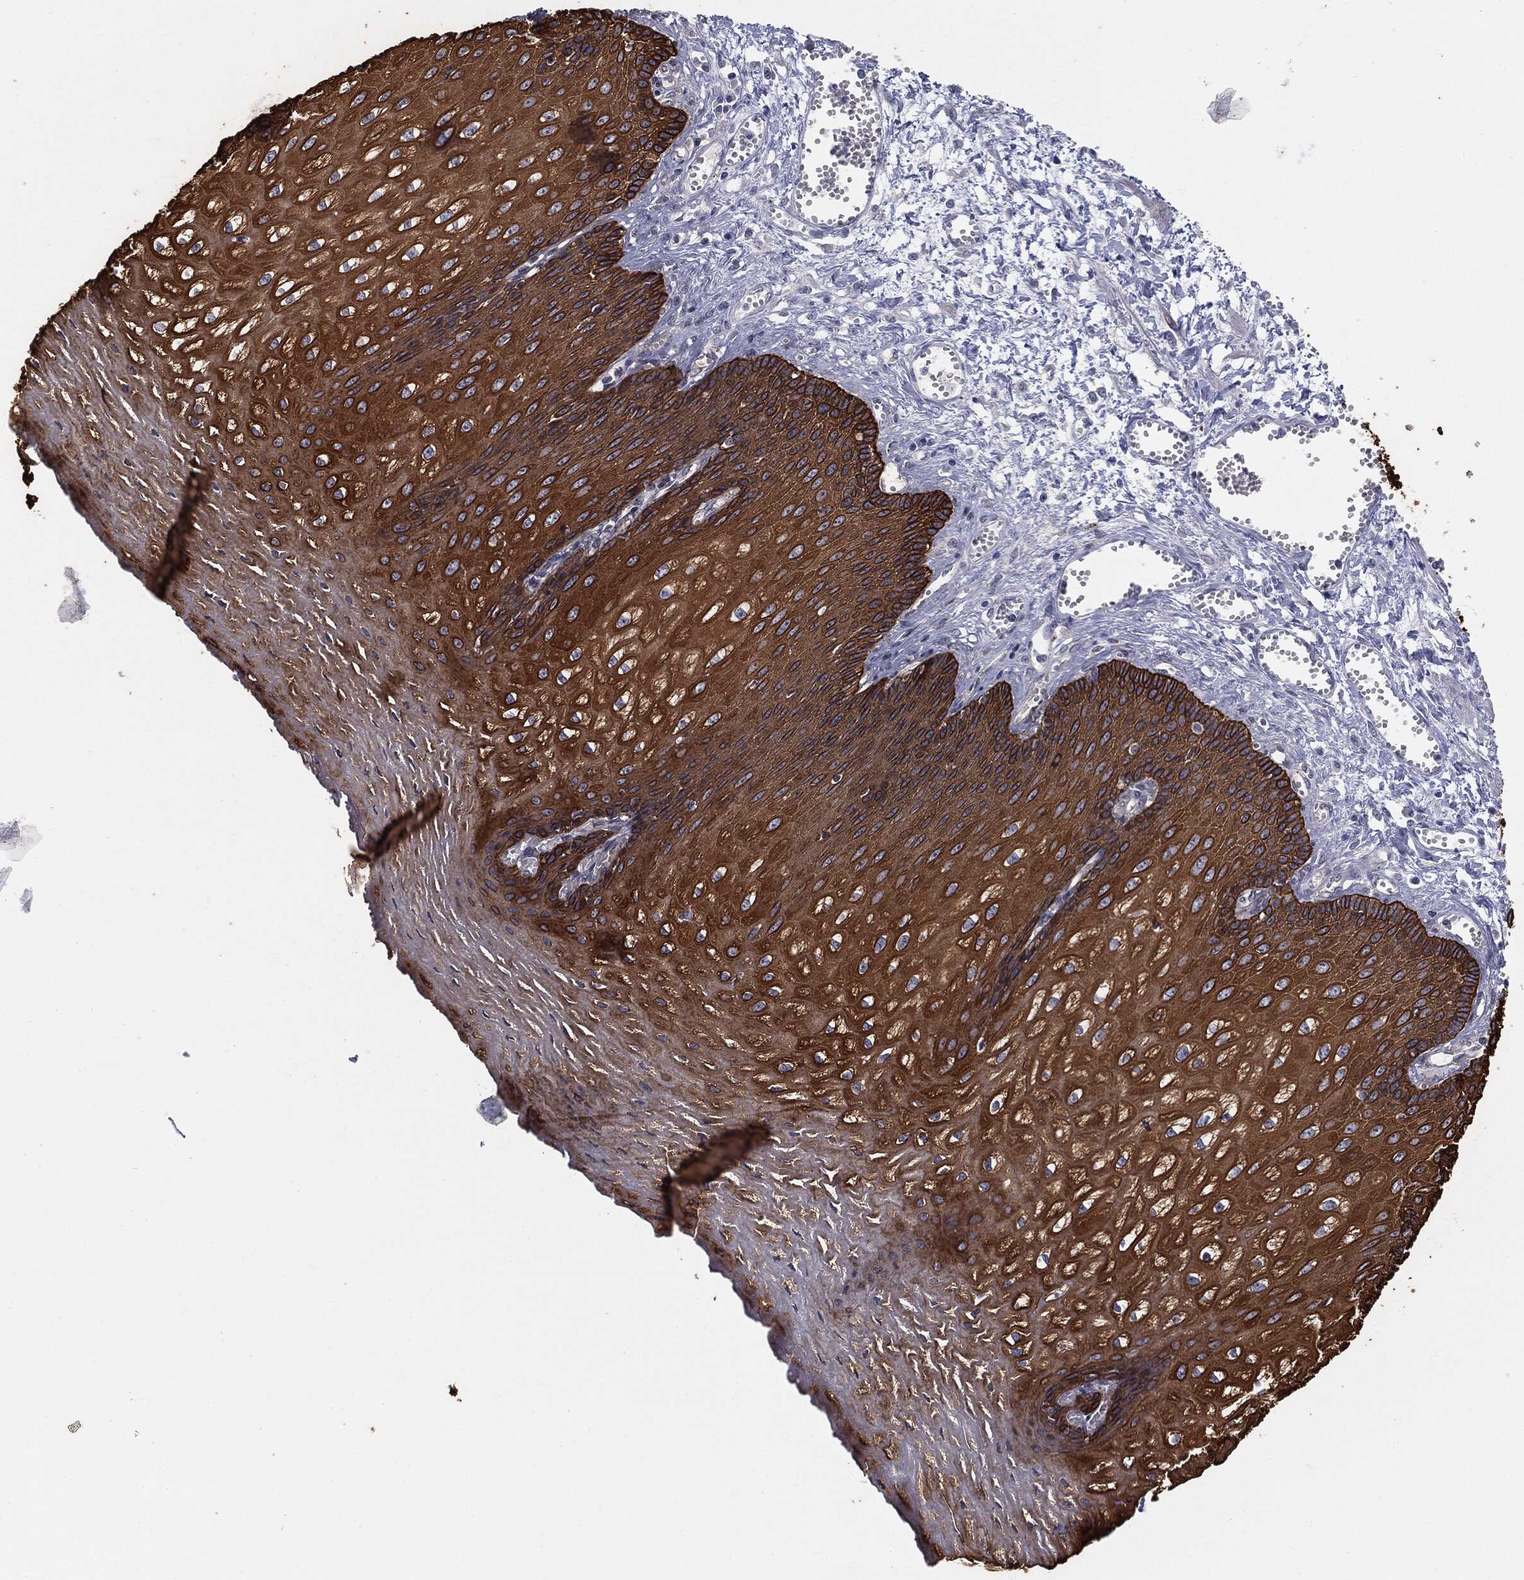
{"staining": {"intensity": "strong", "quantity": ">75%", "location": "cytoplasmic/membranous"}, "tissue": "esophagus", "cell_type": "Squamous epithelial cells", "image_type": "normal", "snomed": [{"axis": "morphology", "description": "Normal tissue, NOS"}, {"axis": "topography", "description": "Esophagus"}], "caption": "Protein expression analysis of normal esophagus displays strong cytoplasmic/membranous expression in about >75% of squamous epithelial cells. (IHC, brightfield microscopy, high magnification).", "gene": "KRT5", "patient": {"sex": "male", "age": 58}}